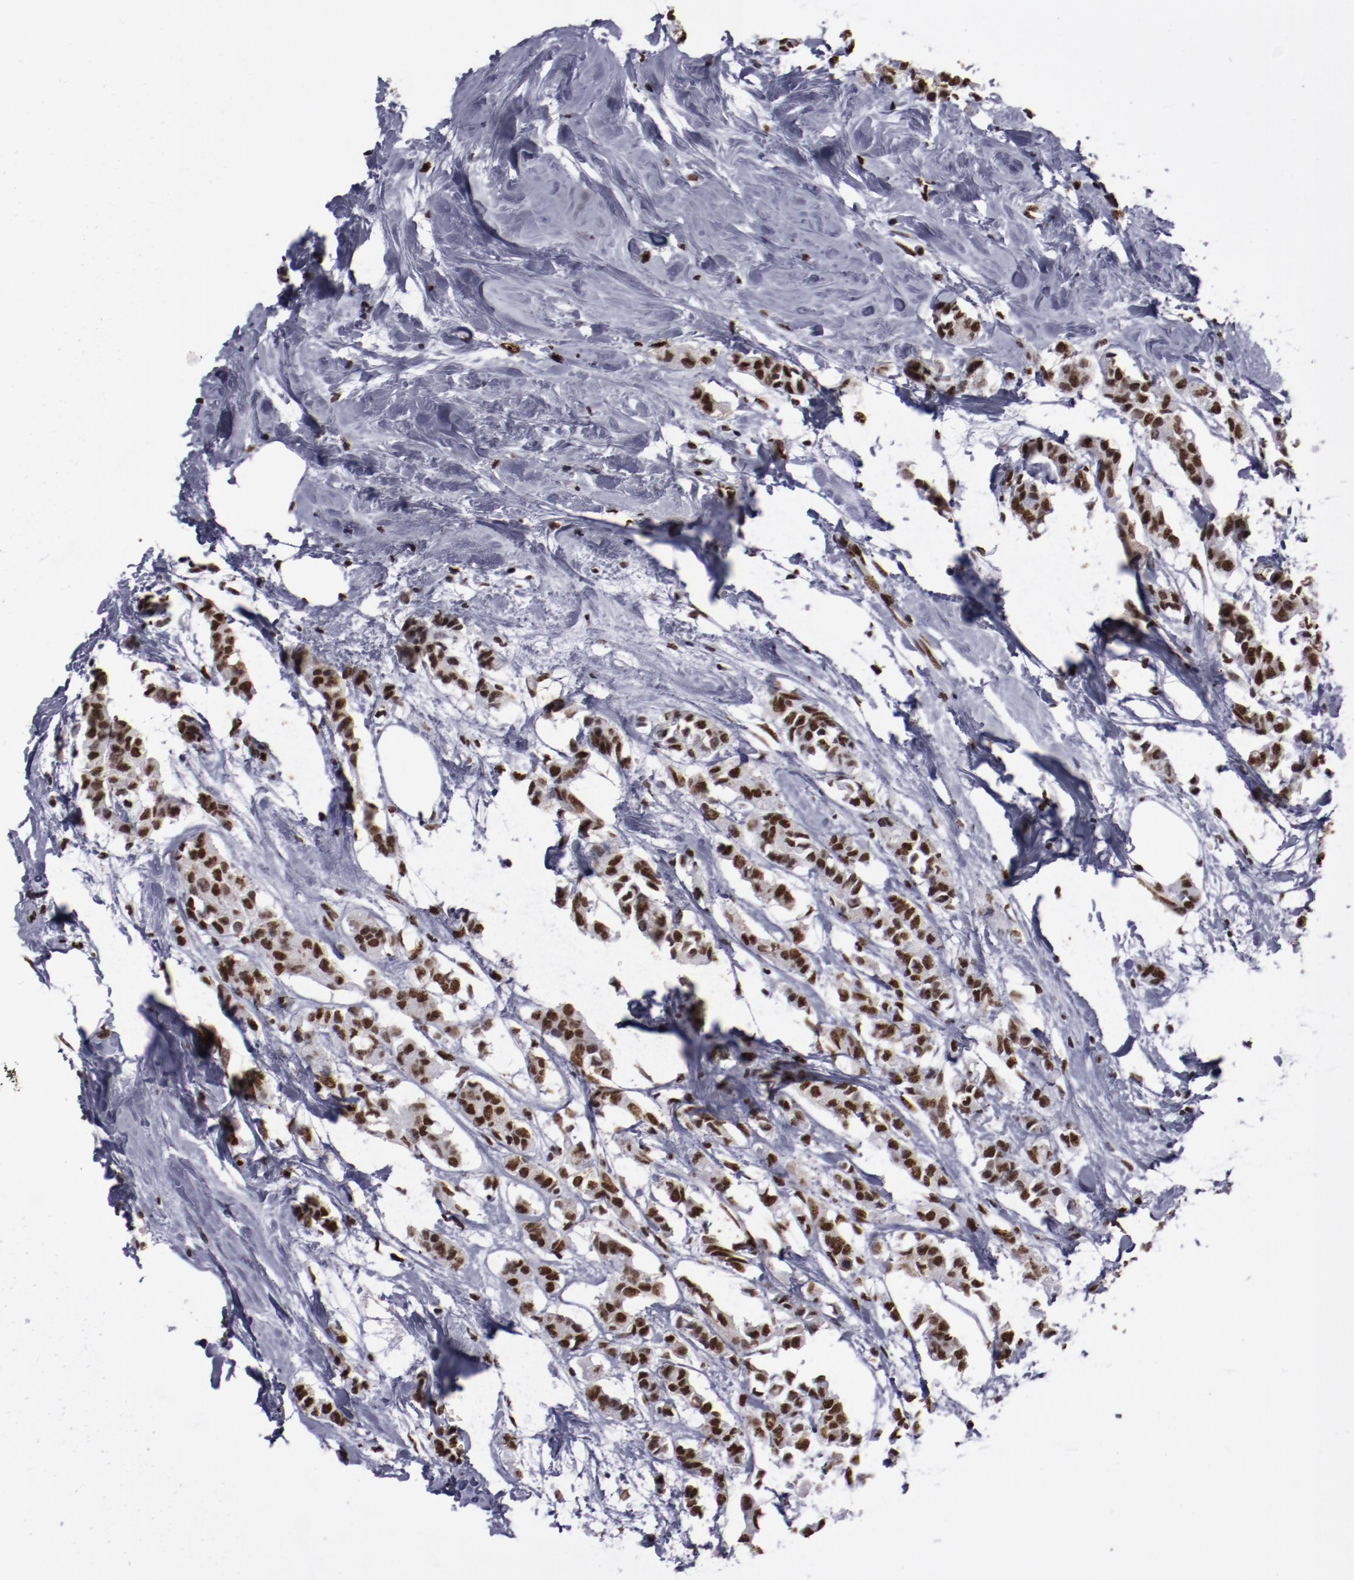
{"staining": {"intensity": "strong", "quantity": ">75%", "location": "nuclear"}, "tissue": "breast cancer", "cell_type": "Tumor cells", "image_type": "cancer", "snomed": [{"axis": "morphology", "description": "Duct carcinoma"}, {"axis": "topography", "description": "Breast"}], "caption": "Human invasive ductal carcinoma (breast) stained with a protein marker reveals strong staining in tumor cells.", "gene": "HNRNPA2B1", "patient": {"sex": "female", "age": 84}}